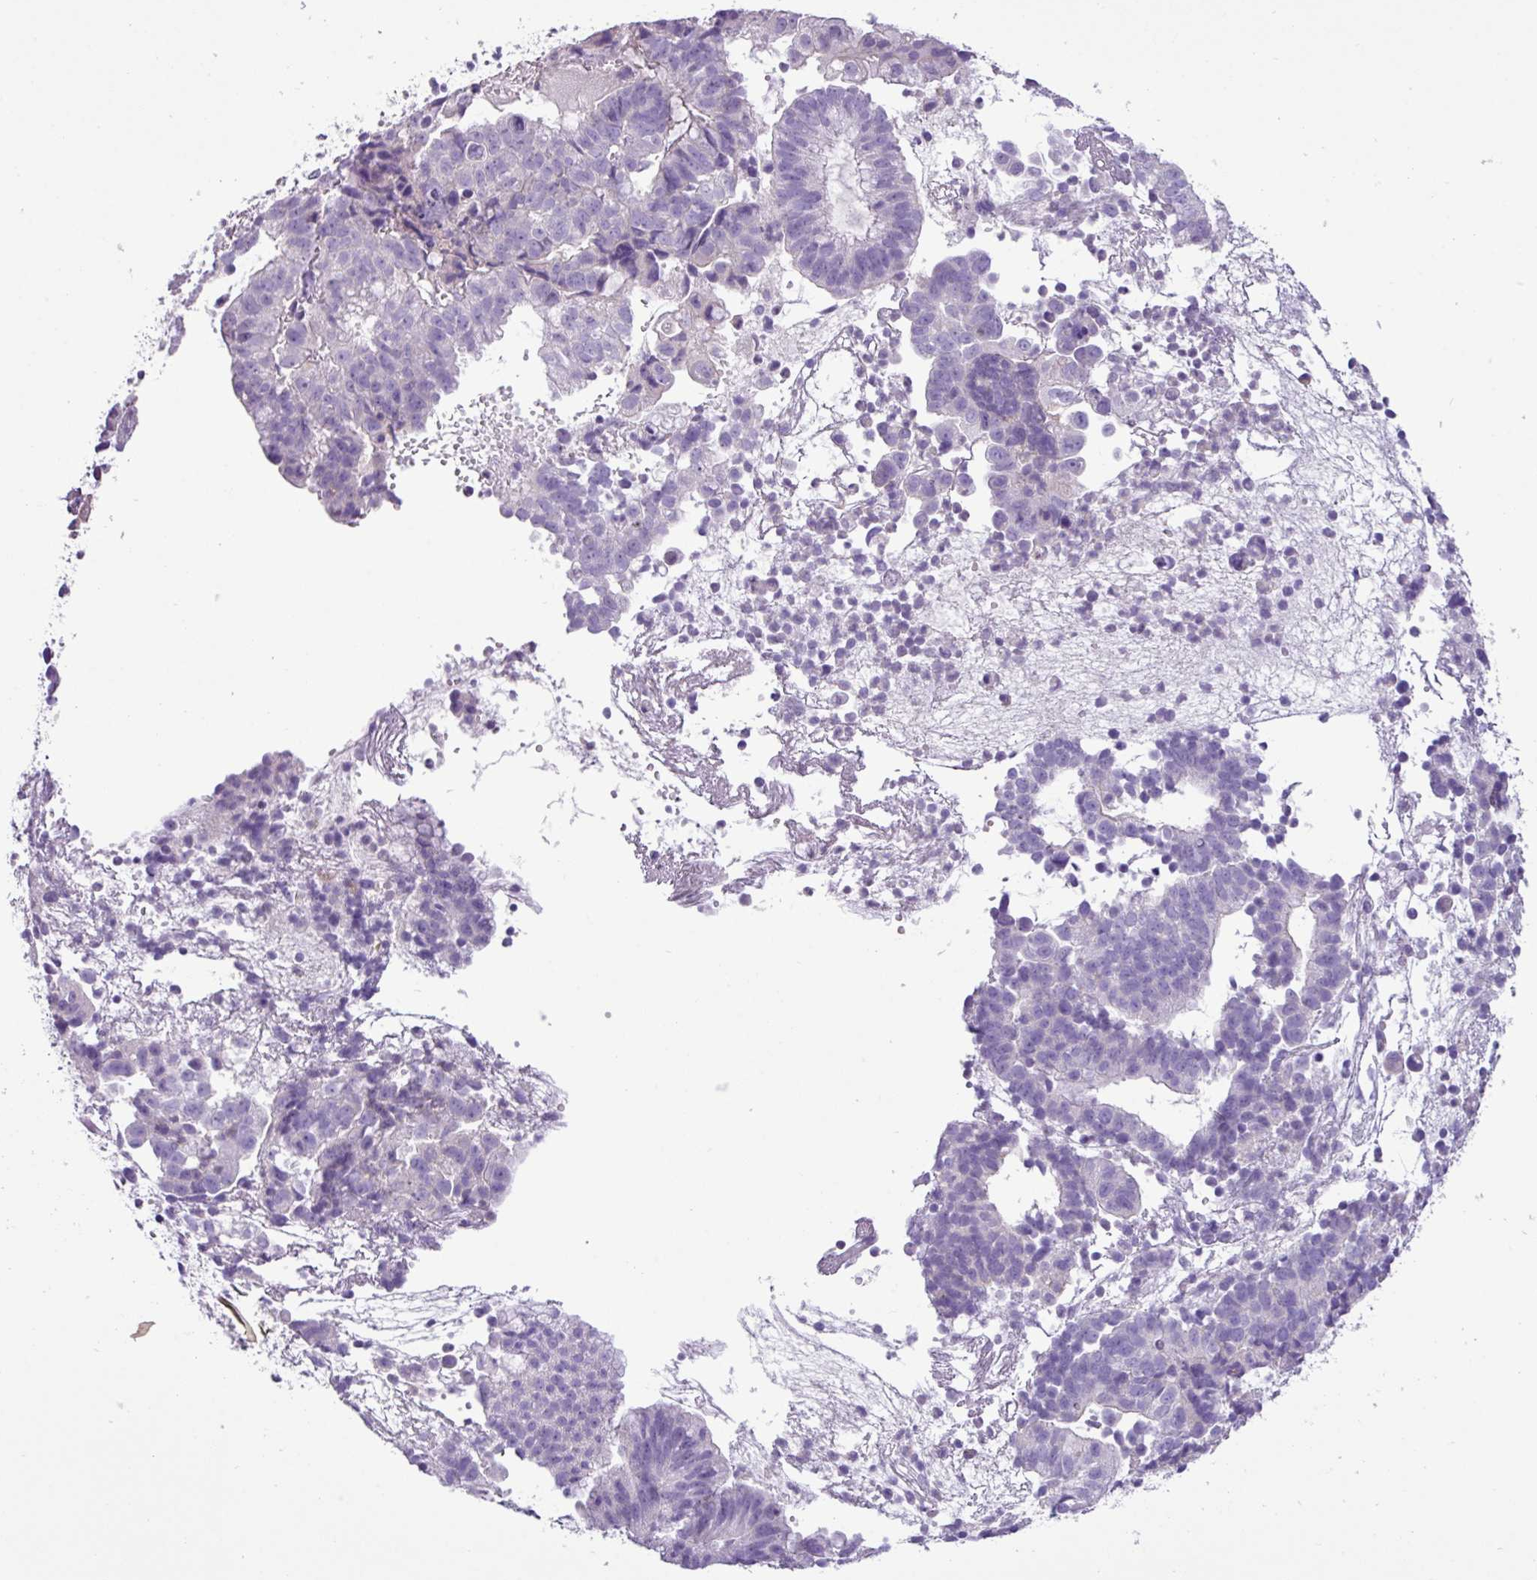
{"staining": {"intensity": "negative", "quantity": "none", "location": "none"}, "tissue": "endometrial cancer", "cell_type": "Tumor cells", "image_type": "cancer", "snomed": [{"axis": "morphology", "description": "Adenocarcinoma, NOS"}, {"axis": "topography", "description": "Endometrium"}], "caption": "Tumor cells show no significant protein expression in endometrial cancer.", "gene": "CYSTM1", "patient": {"sex": "female", "age": 76}}